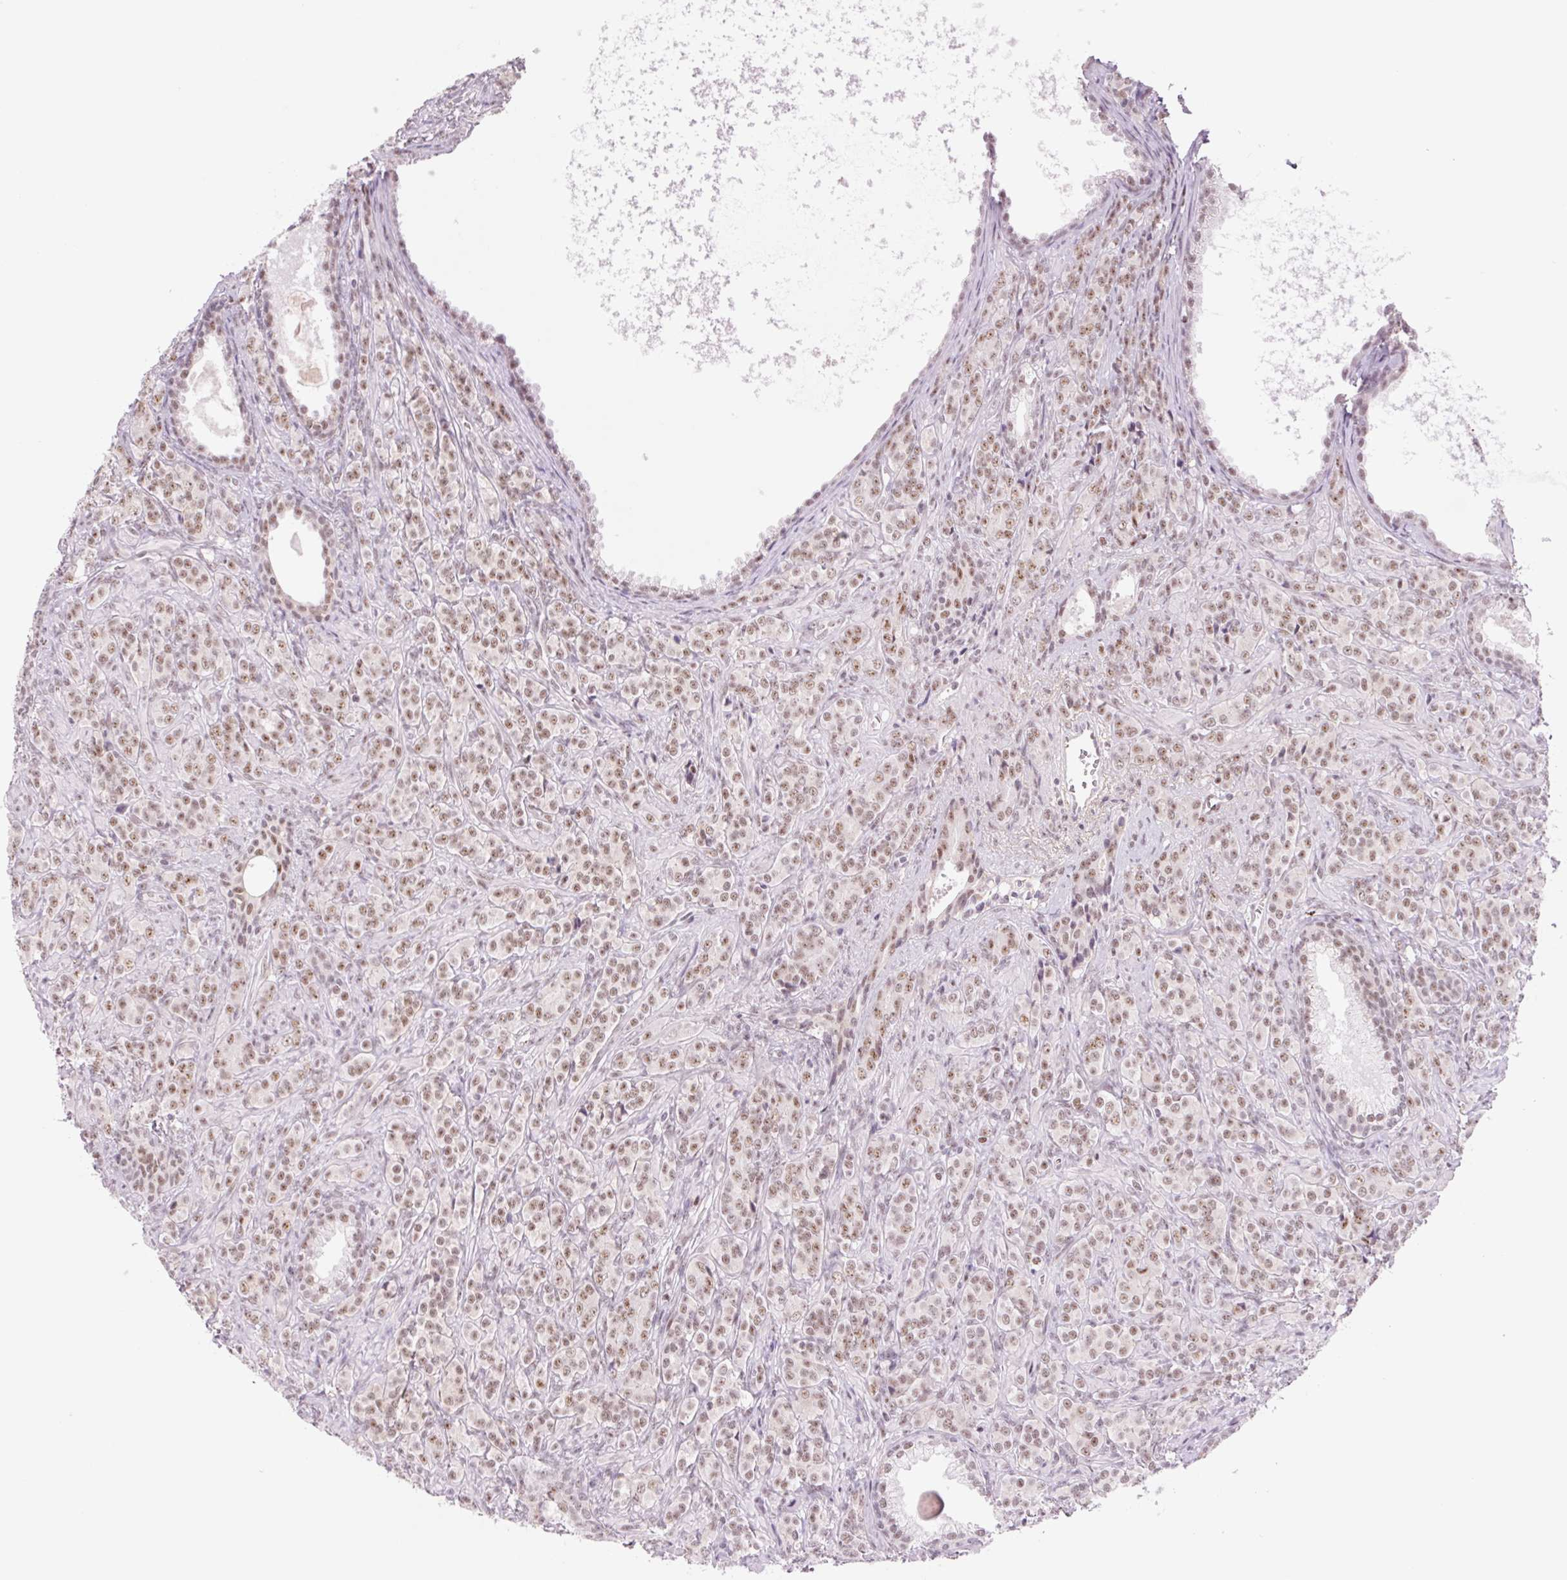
{"staining": {"intensity": "moderate", "quantity": ">75%", "location": "nuclear"}, "tissue": "prostate cancer", "cell_type": "Tumor cells", "image_type": "cancer", "snomed": [{"axis": "morphology", "description": "Adenocarcinoma, High grade"}, {"axis": "topography", "description": "Prostate"}], "caption": "An image of prostate adenocarcinoma (high-grade) stained for a protein demonstrates moderate nuclear brown staining in tumor cells.", "gene": "ZC3H14", "patient": {"sex": "male", "age": 84}}